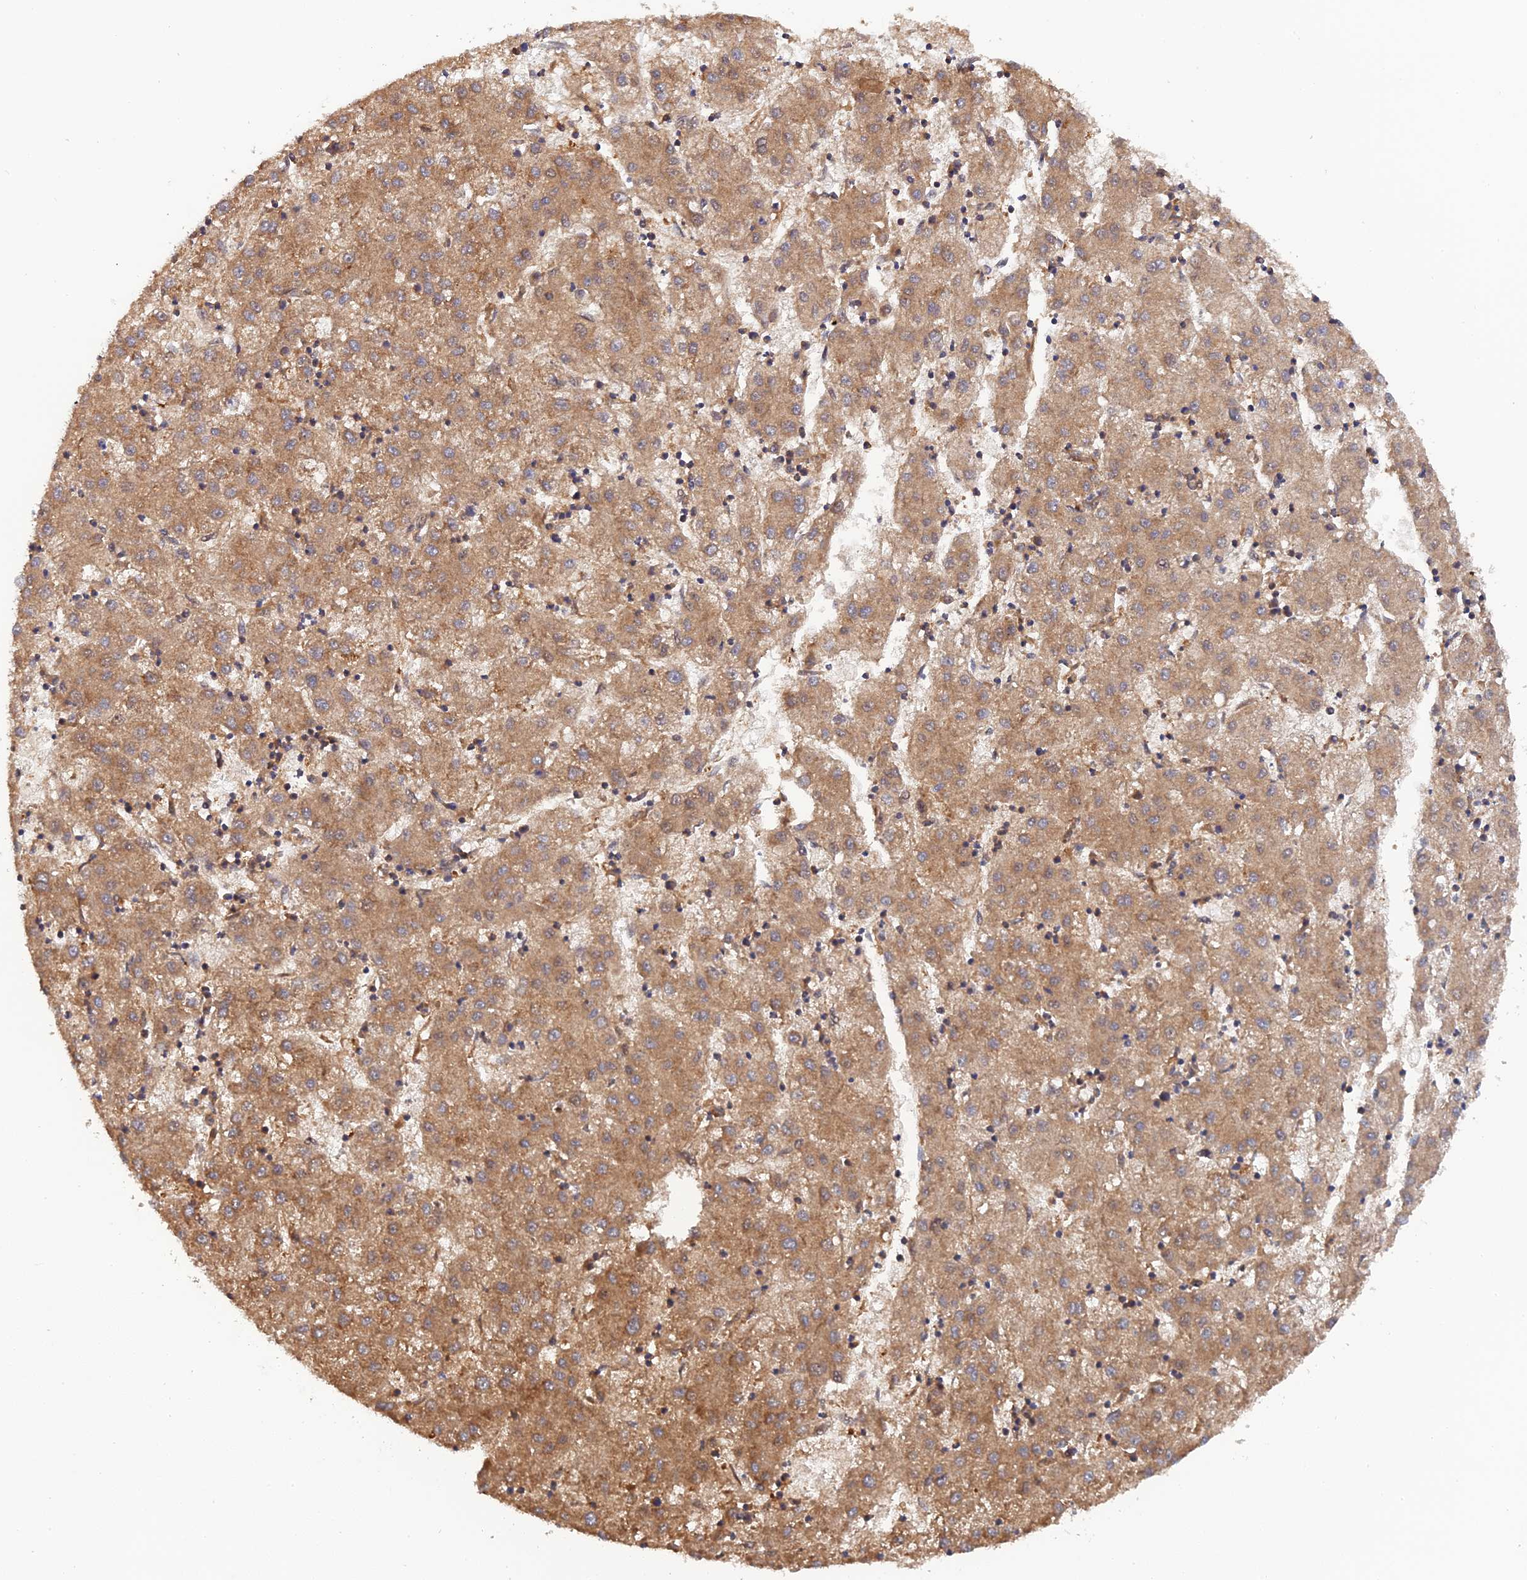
{"staining": {"intensity": "moderate", "quantity": ">75%", "location": "cytoplasmic/membranous"}, "tissue": "liver cancer", "cell_type": "Tumor cells", "image_type": "cancer", "snomed": [{"axis": "morphology", "description": "Carcinoma, Hepatocellular, NOS"}, {"axis": "topography", "description": "Liver"}], "caption": "Human liver cancer stained with a brown dye reveals moderate cytoplasmic/membranous positive staining in approximately >75% of tumor cells.", "gene": "ARL2BP", "patient": {"sex": "male", "age": 72}}